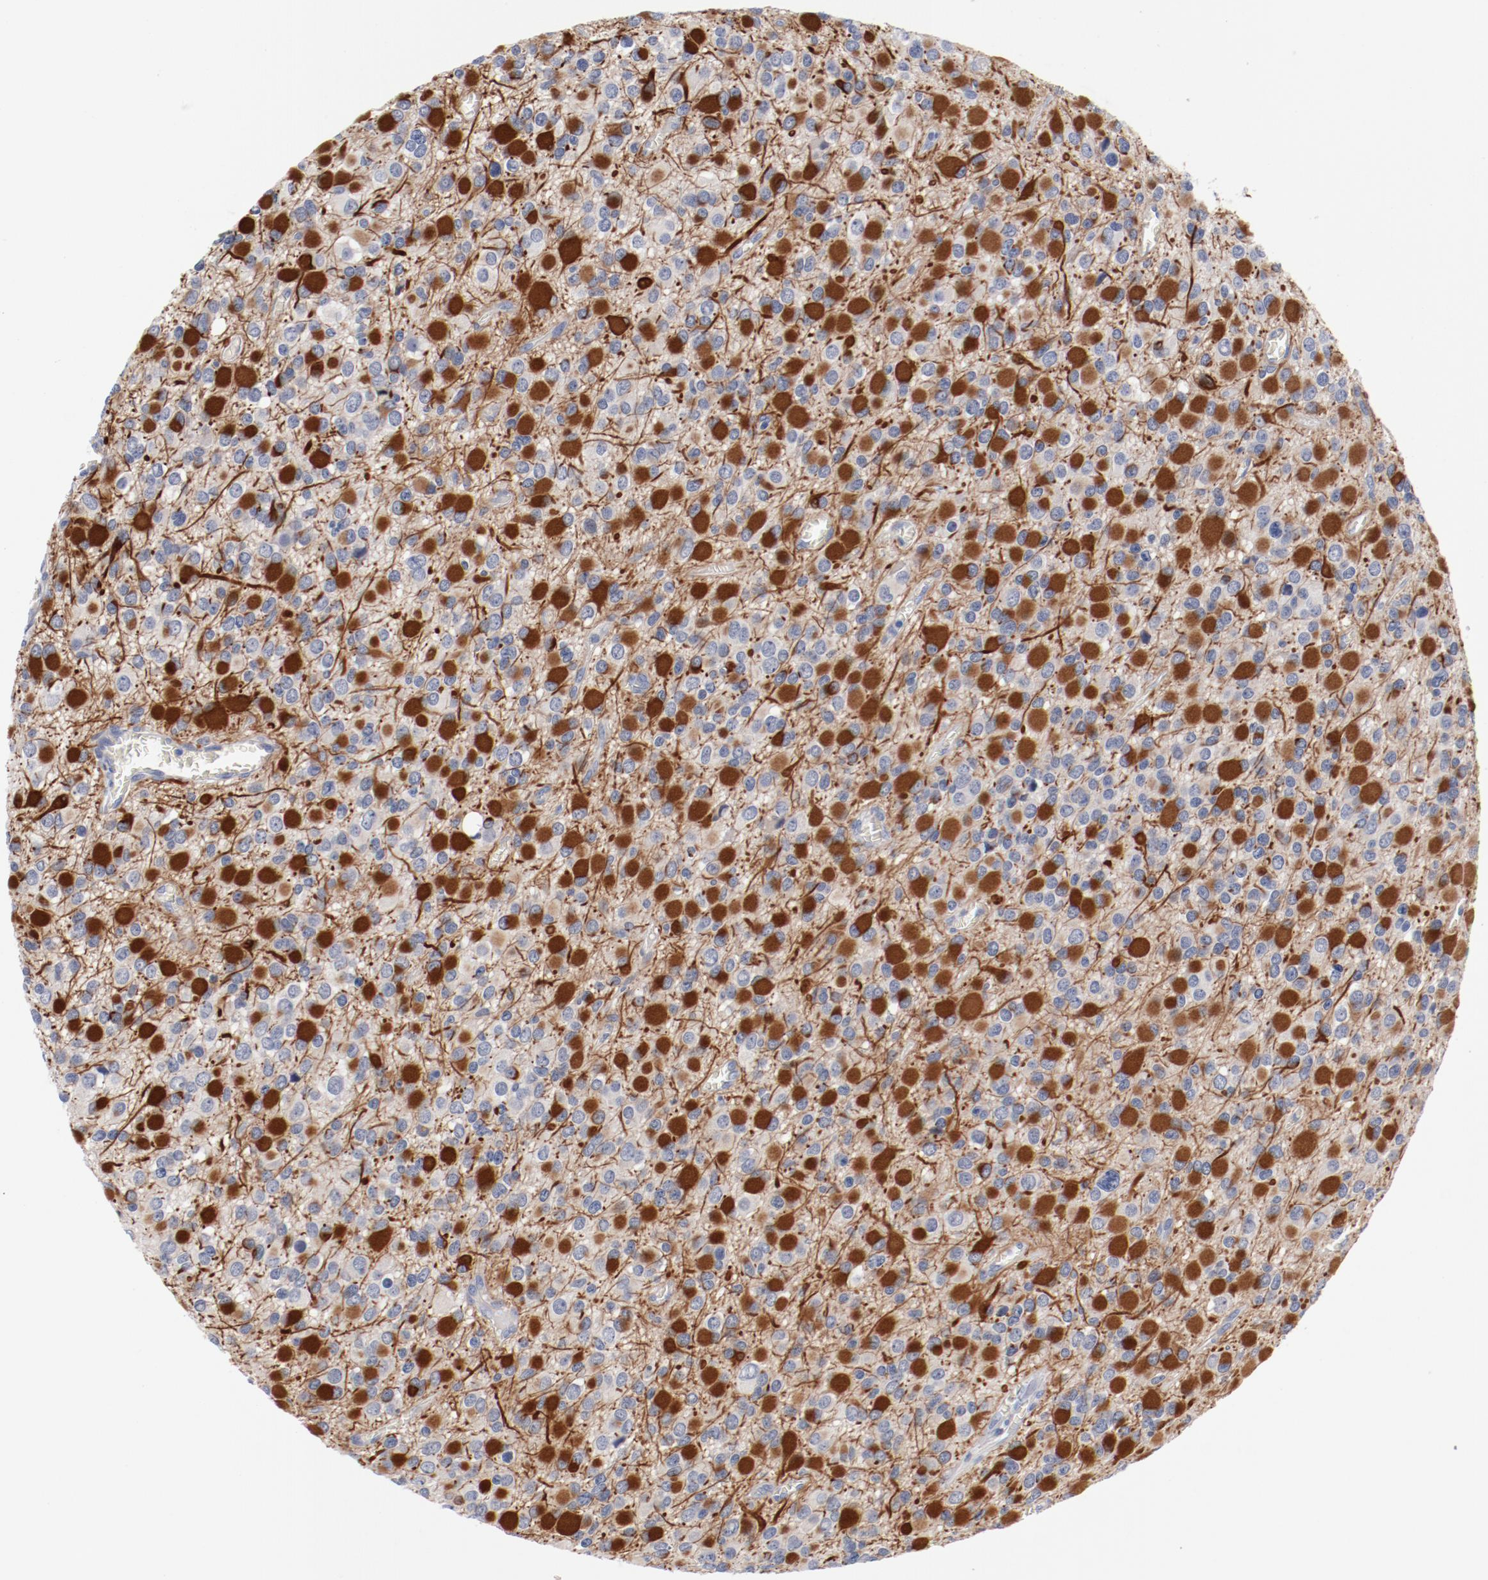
{"staining": {"intensity": "moderate", "quantity": "25%-75%", "location": "cytoplasmic/membranous"}, "tissue": "glioma", "cell_type": "Tumor cells", "image_type": "cancer", "snomed": [{"axis": "morphology", "description": "Glioma, malignant, Low grade"}, {"axis": "topography", "description": "Brain"}], "caption": "Moderate cytoplasmic/membranous protein staining is appreciated in approximately 25%-75% of tumor cells in glioma.", "gene": "KCNK13", "patient": {"sex": "male", "age": 42}}